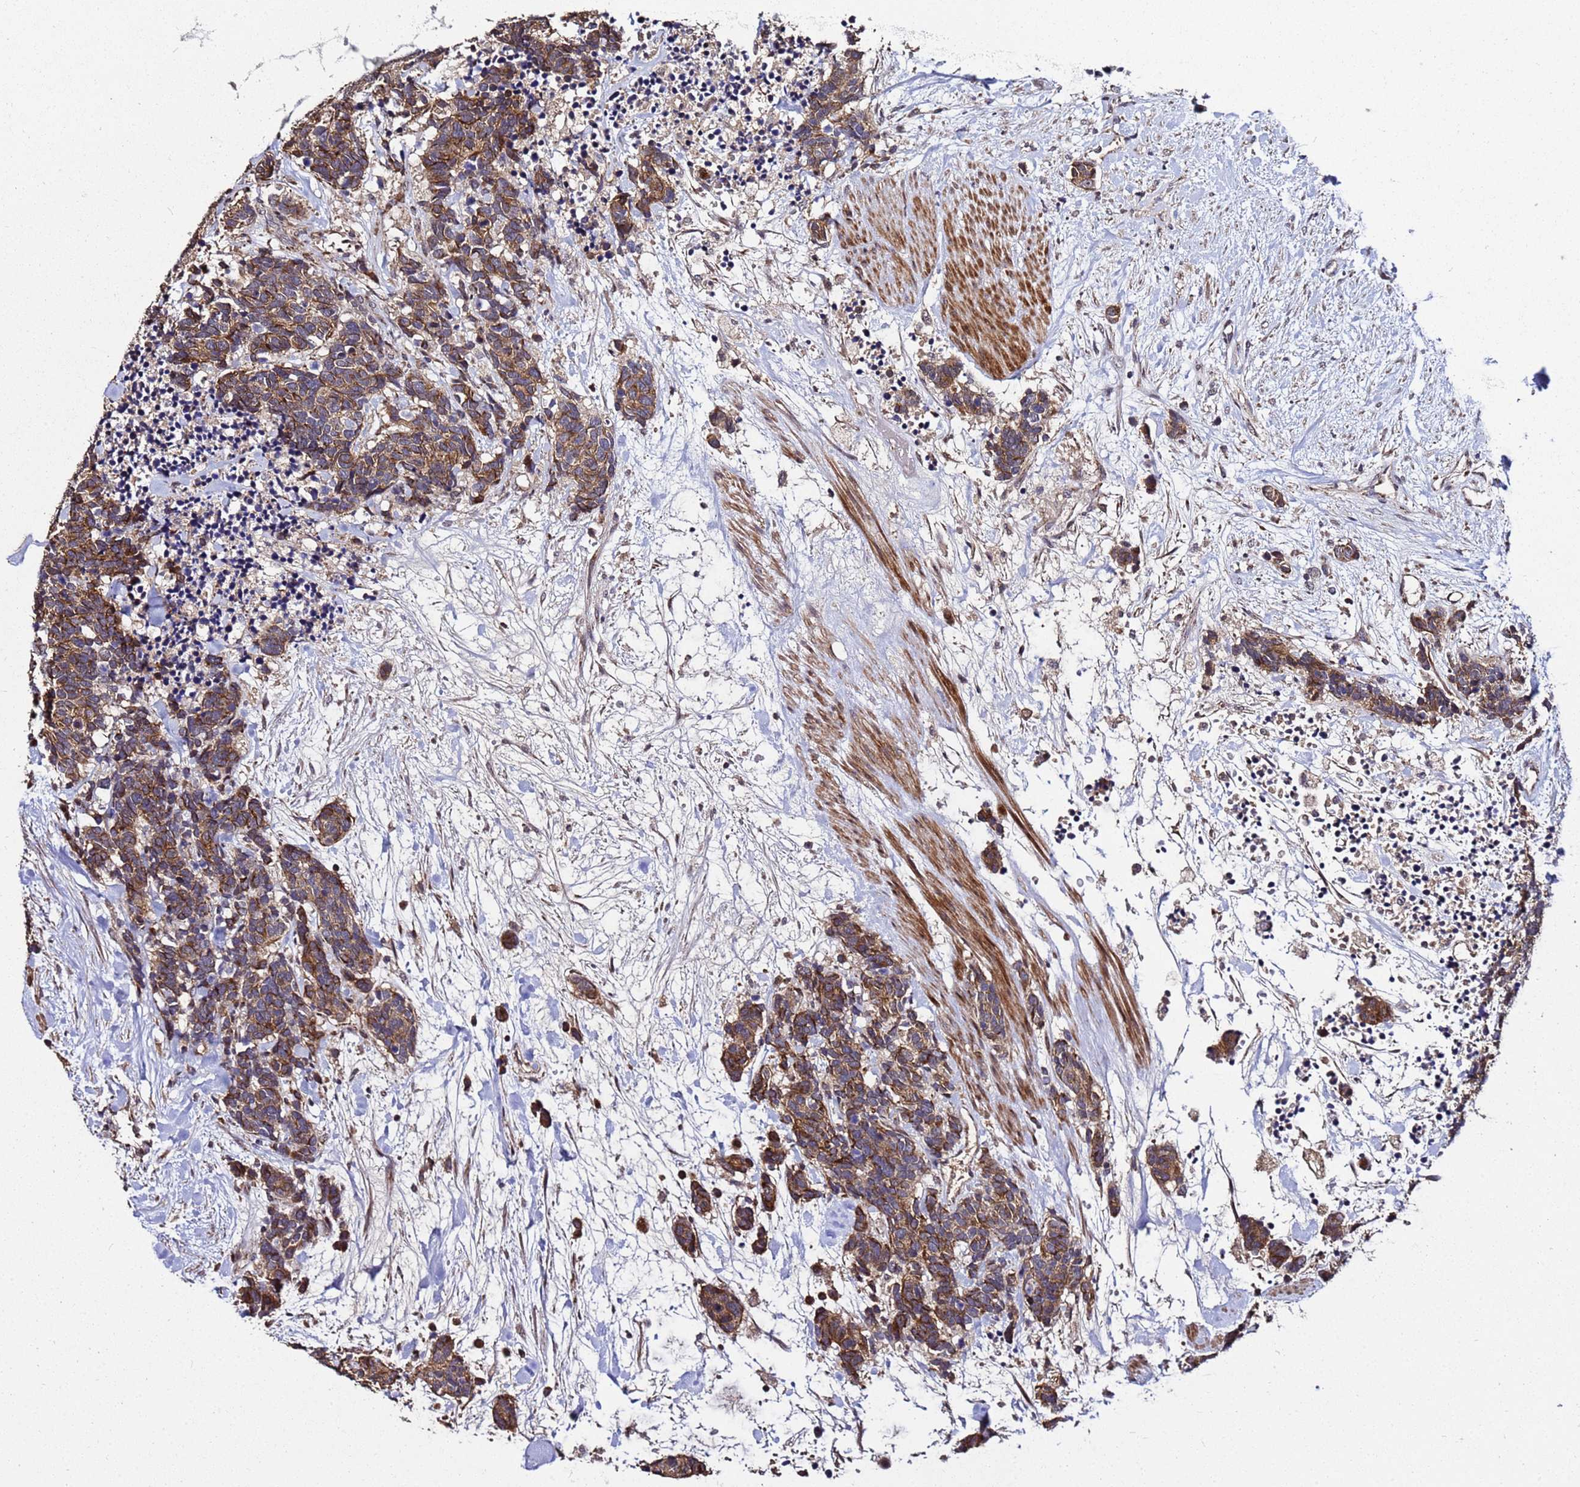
{"staining": {"intensity": "moderate", "quantity": ">75%", "location": "cytoplasmic/membranous"}, "tissue": "carcinoid", "cell_type": "Tumor cells", "image_type": "cancer", "snomed": [{"axis": "morphology", "description": "Carcinoma, NOS"}, {"axis": "morphology", "description": "Carcinoid, malignant, NOS"}, {"axis": "topography", "description": "Prostate"}], "caption": "Protein analysis of carcinoma tissue reveals moderate cytoplasmic/membranous expression in approximately >75% of tumor cells.", "gene": "WNK4", "patient": {"sex": "male", "age": 57}}